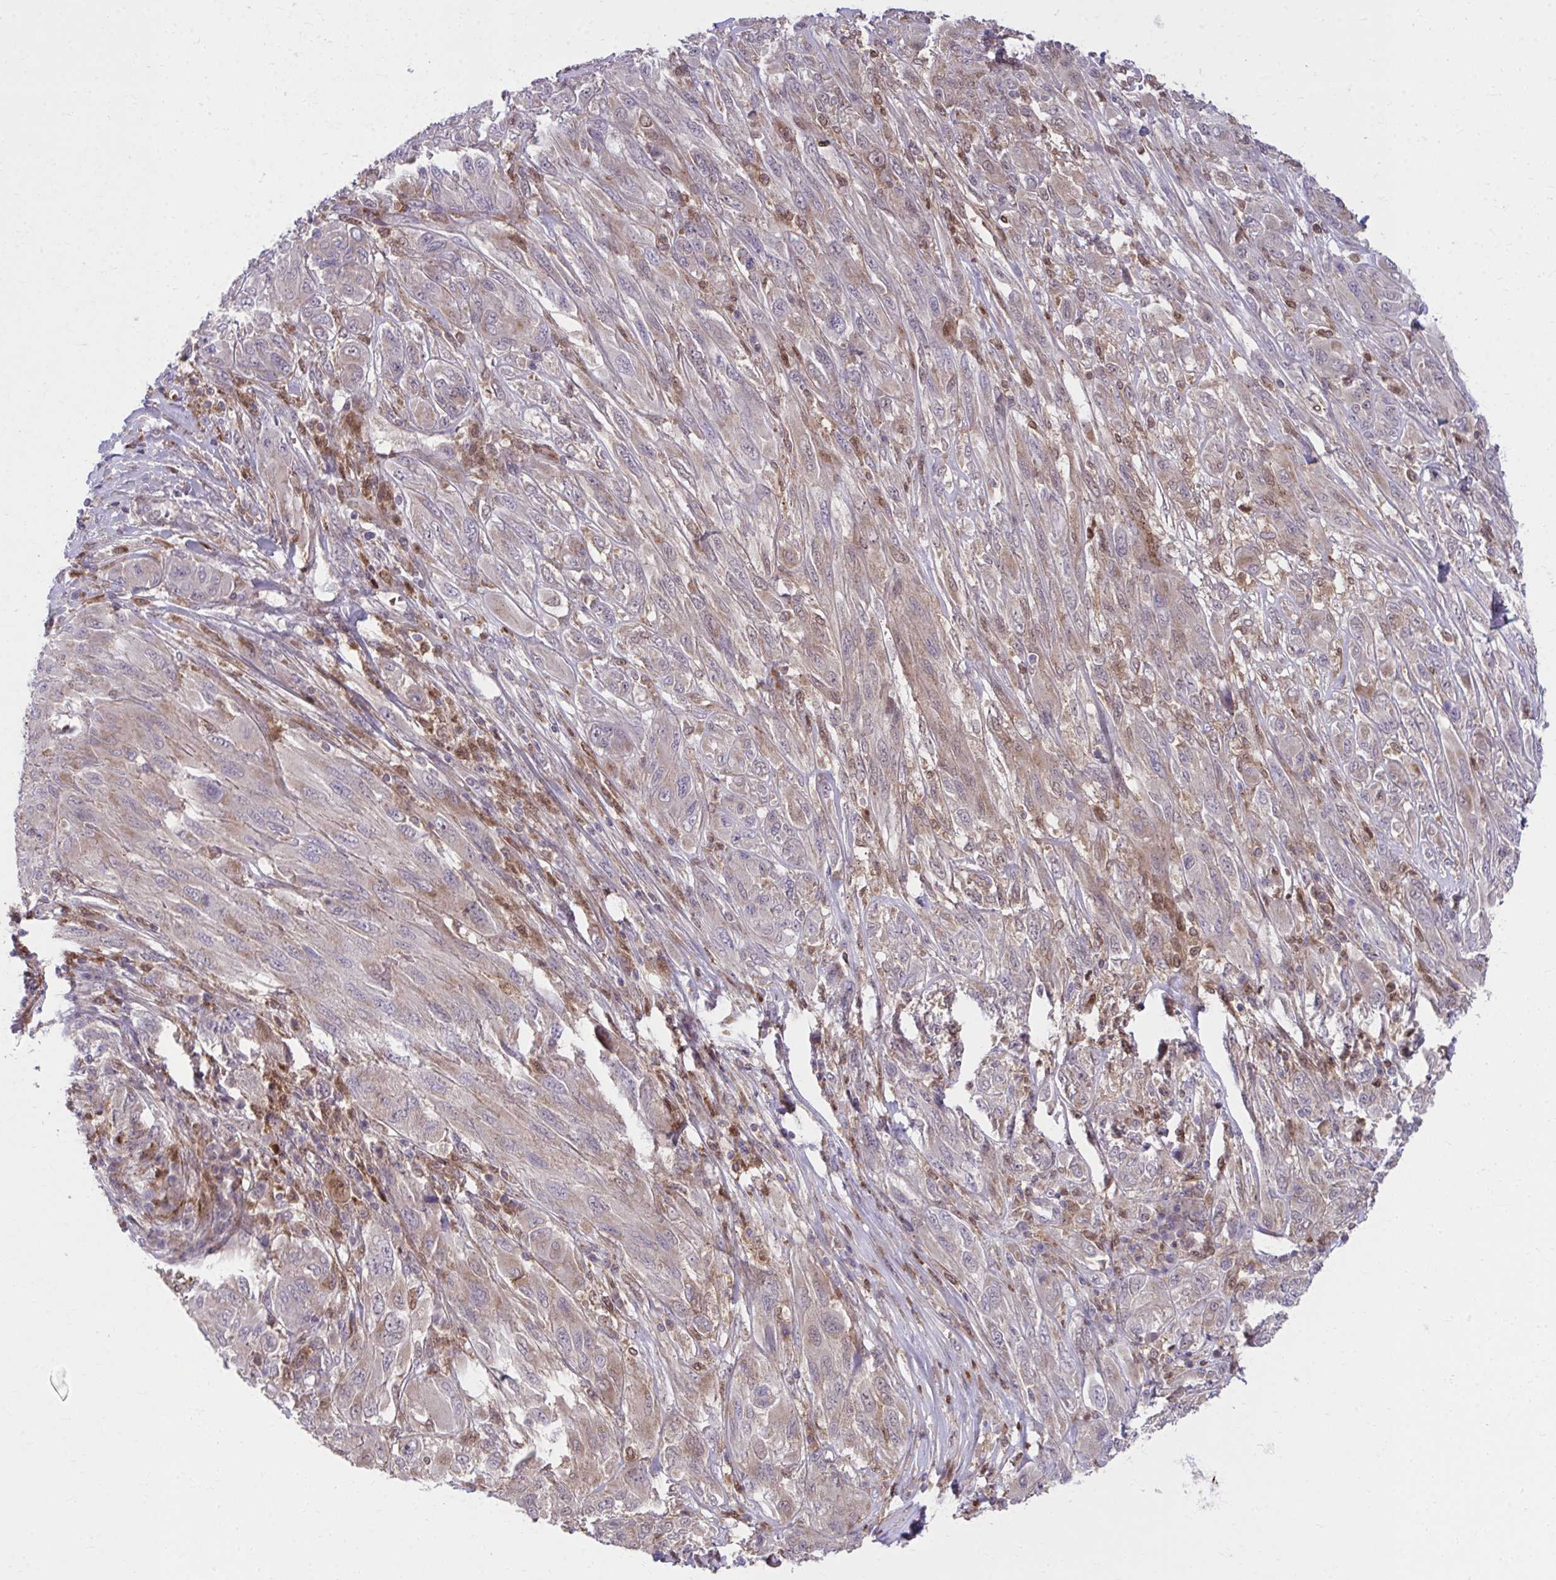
{"staining": {"intensity": "weak", "quantity": "25%-75%", "location": "cytoplasmic/membranous"}, "tissue": "melanoma", "cell_type": "Tumor cells", "image_type": "cancer", "snomed": [{"axis": "morphology", "description": "Malignant melanoma, NOS"}, {"axis": "topography", "description": "Skin"}], "caption": "Protein expression analysis of malignant melanoma demonstrates weak cytoplasmic/membranous expression in approximately 25%-75% of tumor cells.", "gene": "C16orf54", "patient": {"sex": "female", "age": 91}}